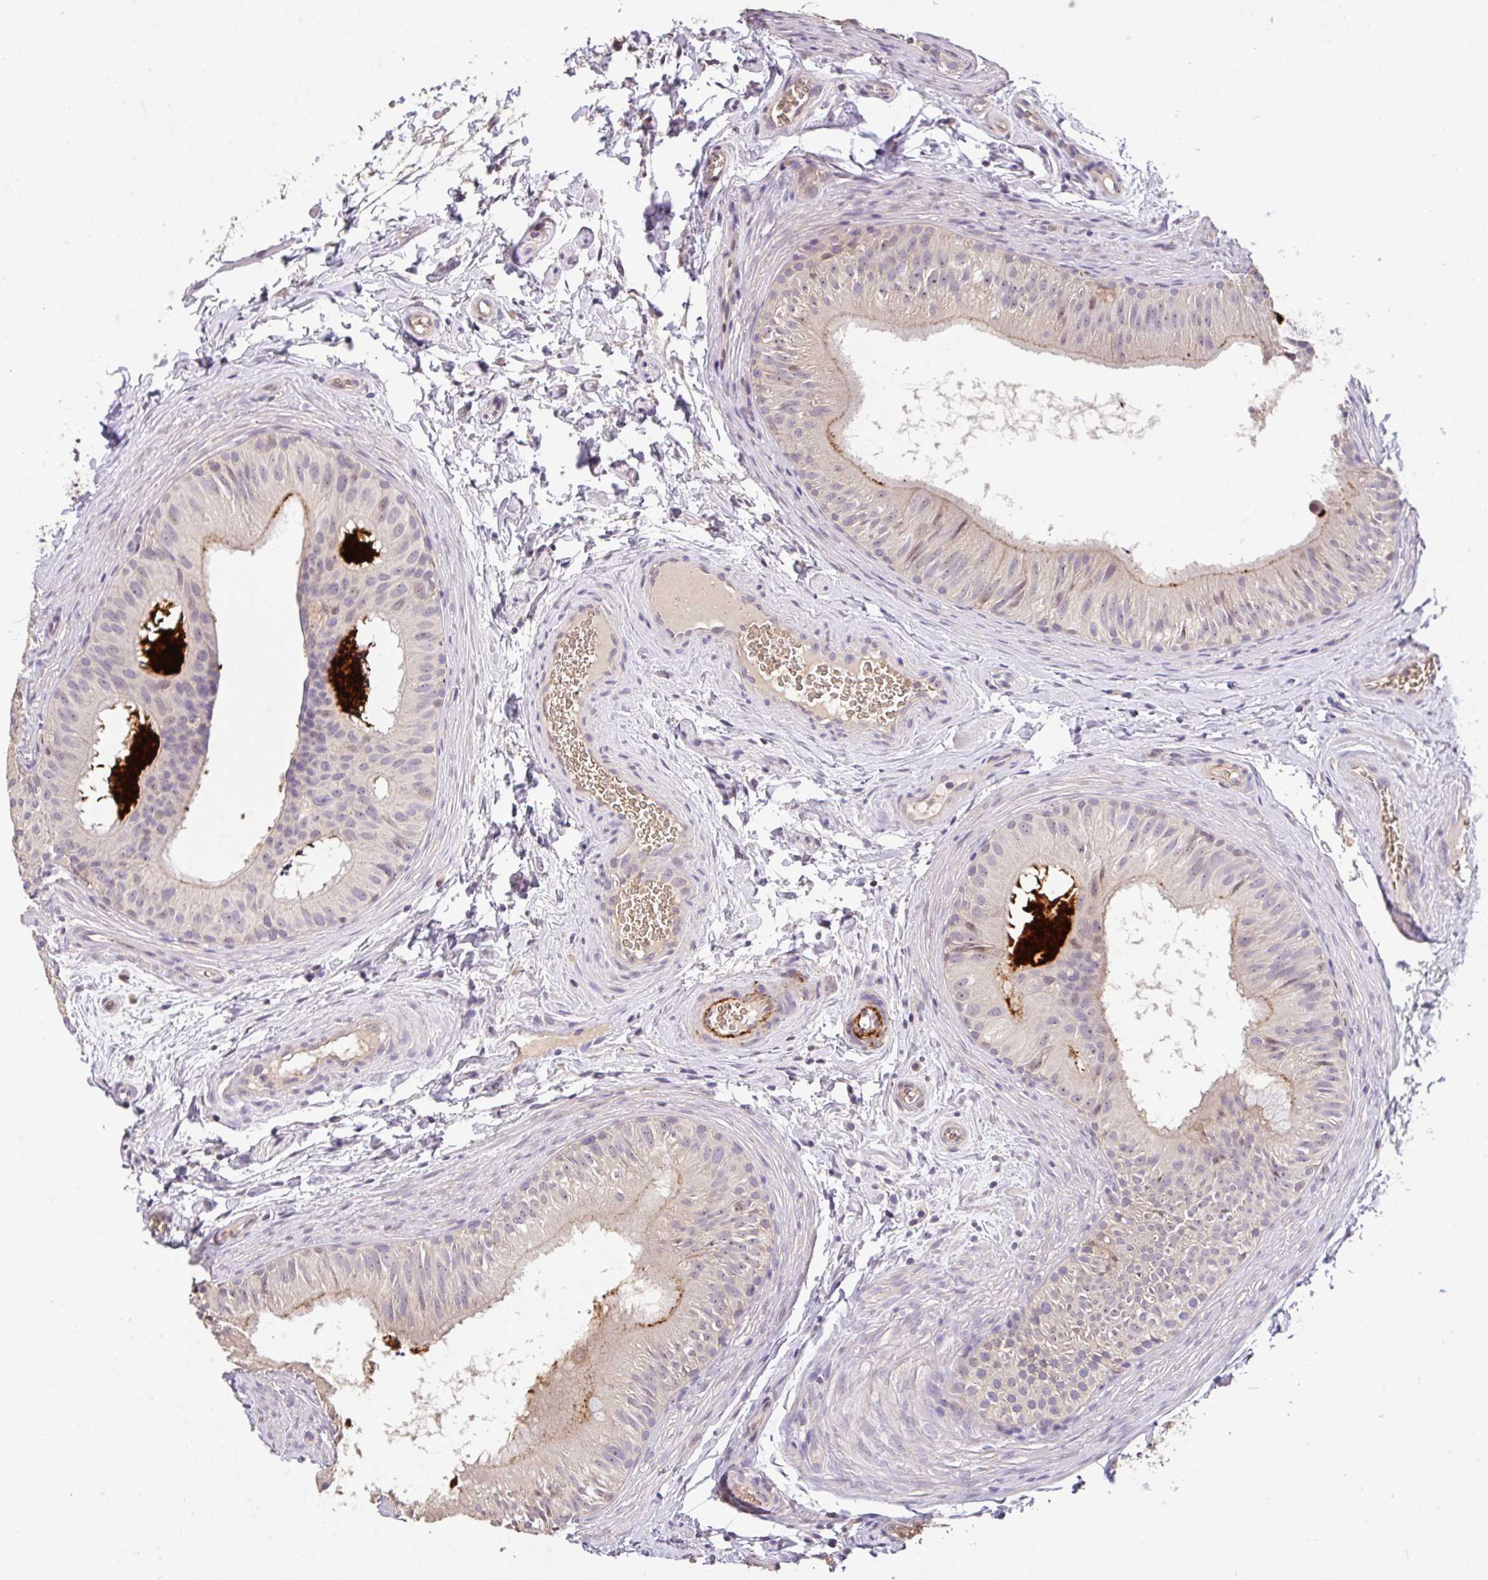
{"staining": {"intensity": "weak", "quantity": "<25%", "location": "cytoplasmic/membranous,nuclear"}, "tissue": "epididymis", "cell_type": "Glandular cells", "image_type": "normal", "snomed": [{"axis": "morphology", "description": "Normal tissue, NOS"}, {"axis": "topography", "description": "Epididymis"}], "caption": "IHC histopathology image of unremarkable epididymis stained for a protein (brown), which demonstrates no positivity in glandular cells.", "gene": "C1QTNF9B", "patient": {"sex": "male", "age": 24}}